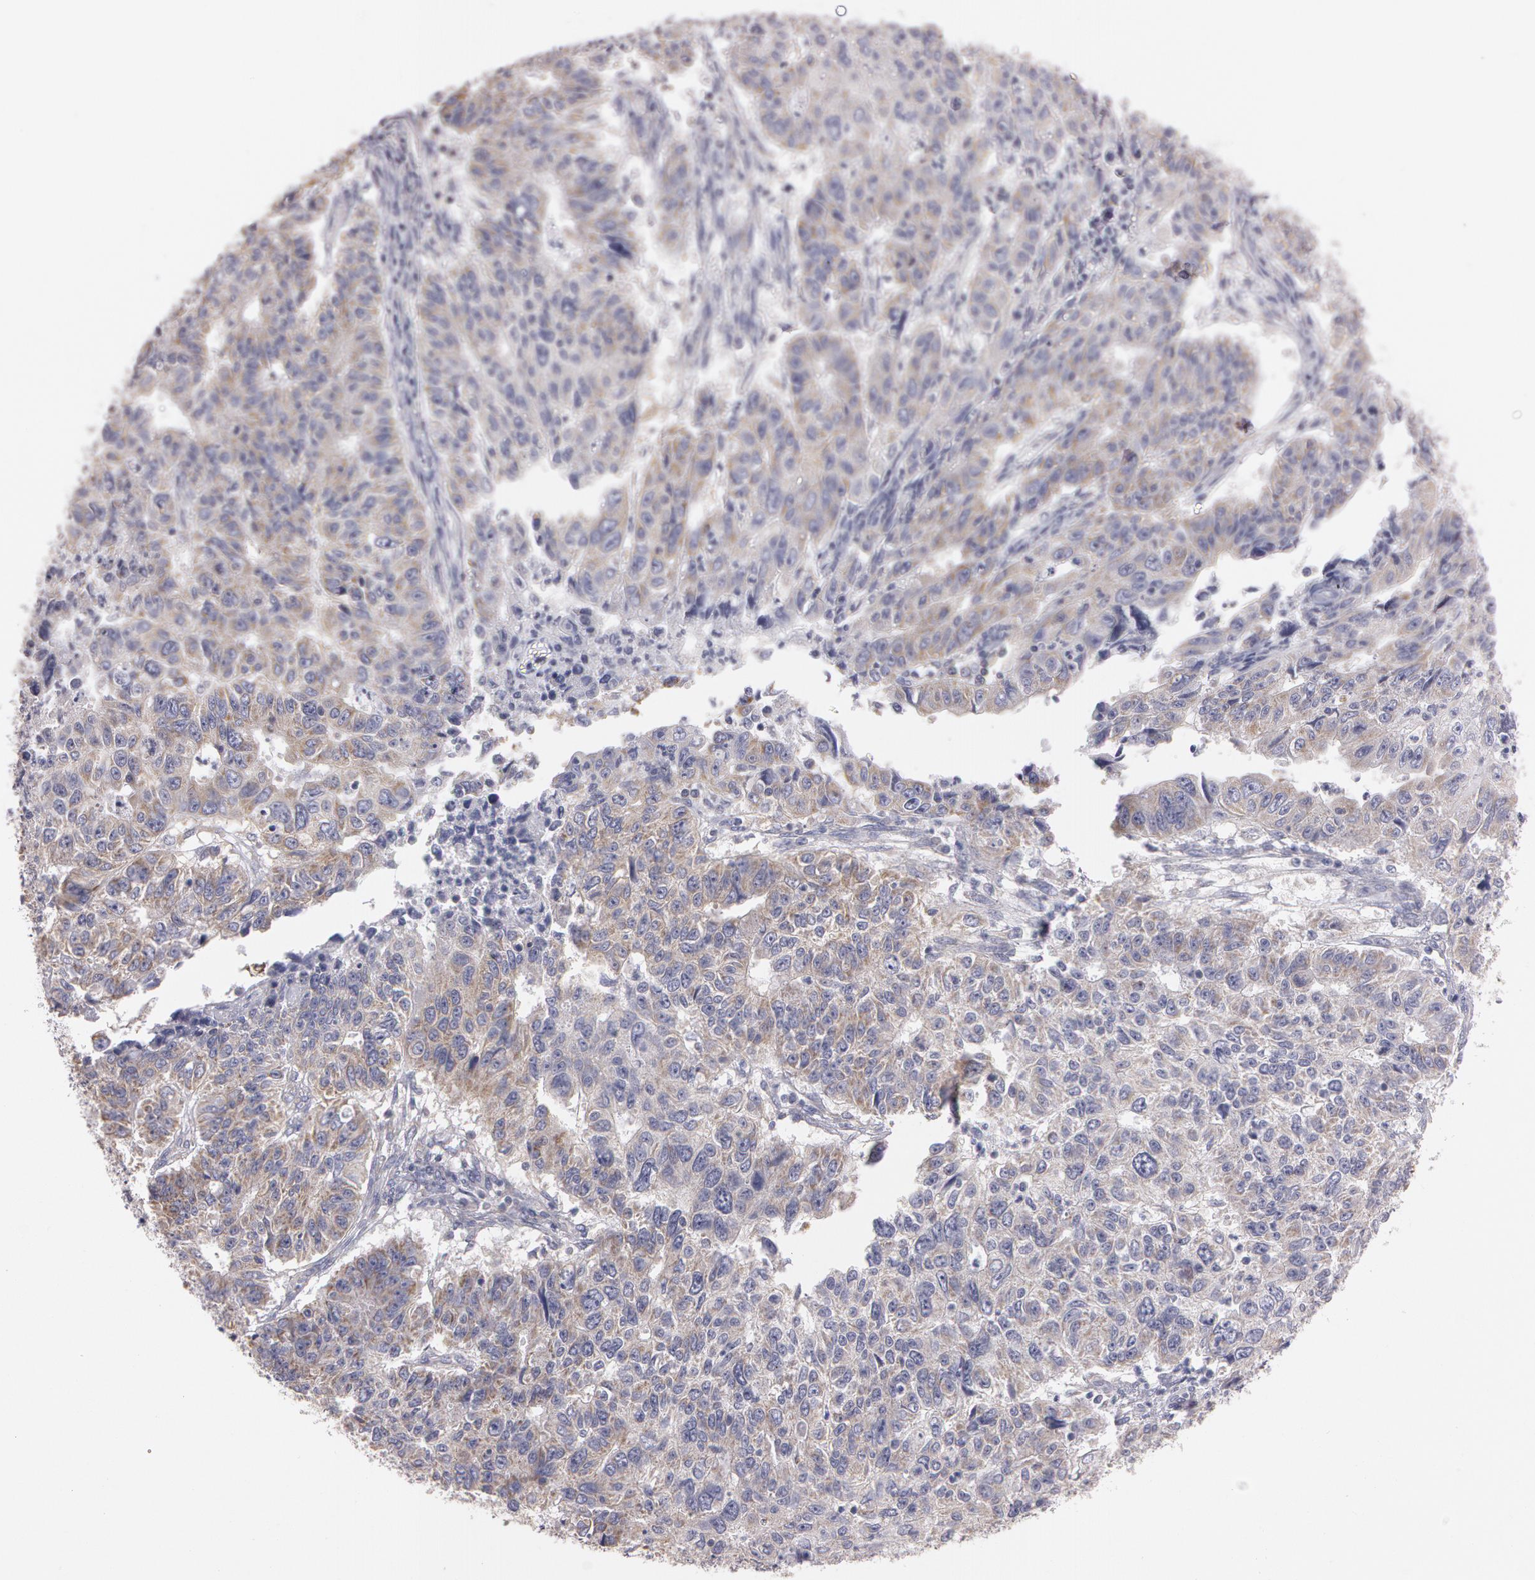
{"staining": {"intensity": "moderate", "quantity": "25%-75%", "location": "cytoplasmic/membranous"}, "tissue": "endometrial cancer", "cell_type": "Tumor cells", "image_type": "cancer", "snomed": [{"axis": "morphology", "description": "Adenocarcinoma, NOS"}, {"axis": "topography", "description": "Endometrium"}], "caption": "A micrograph of human endometrial cancer stained for a protein displays moderate cytoplasmic/membranous brown staining in tumor cells. The staining is performed using DAB brown chromogen to label protein expression. The nuclei are counter-stained blue using hematoxylin.", "gene": "NEK9", "patient": {"sex": "female", "age": 42}}